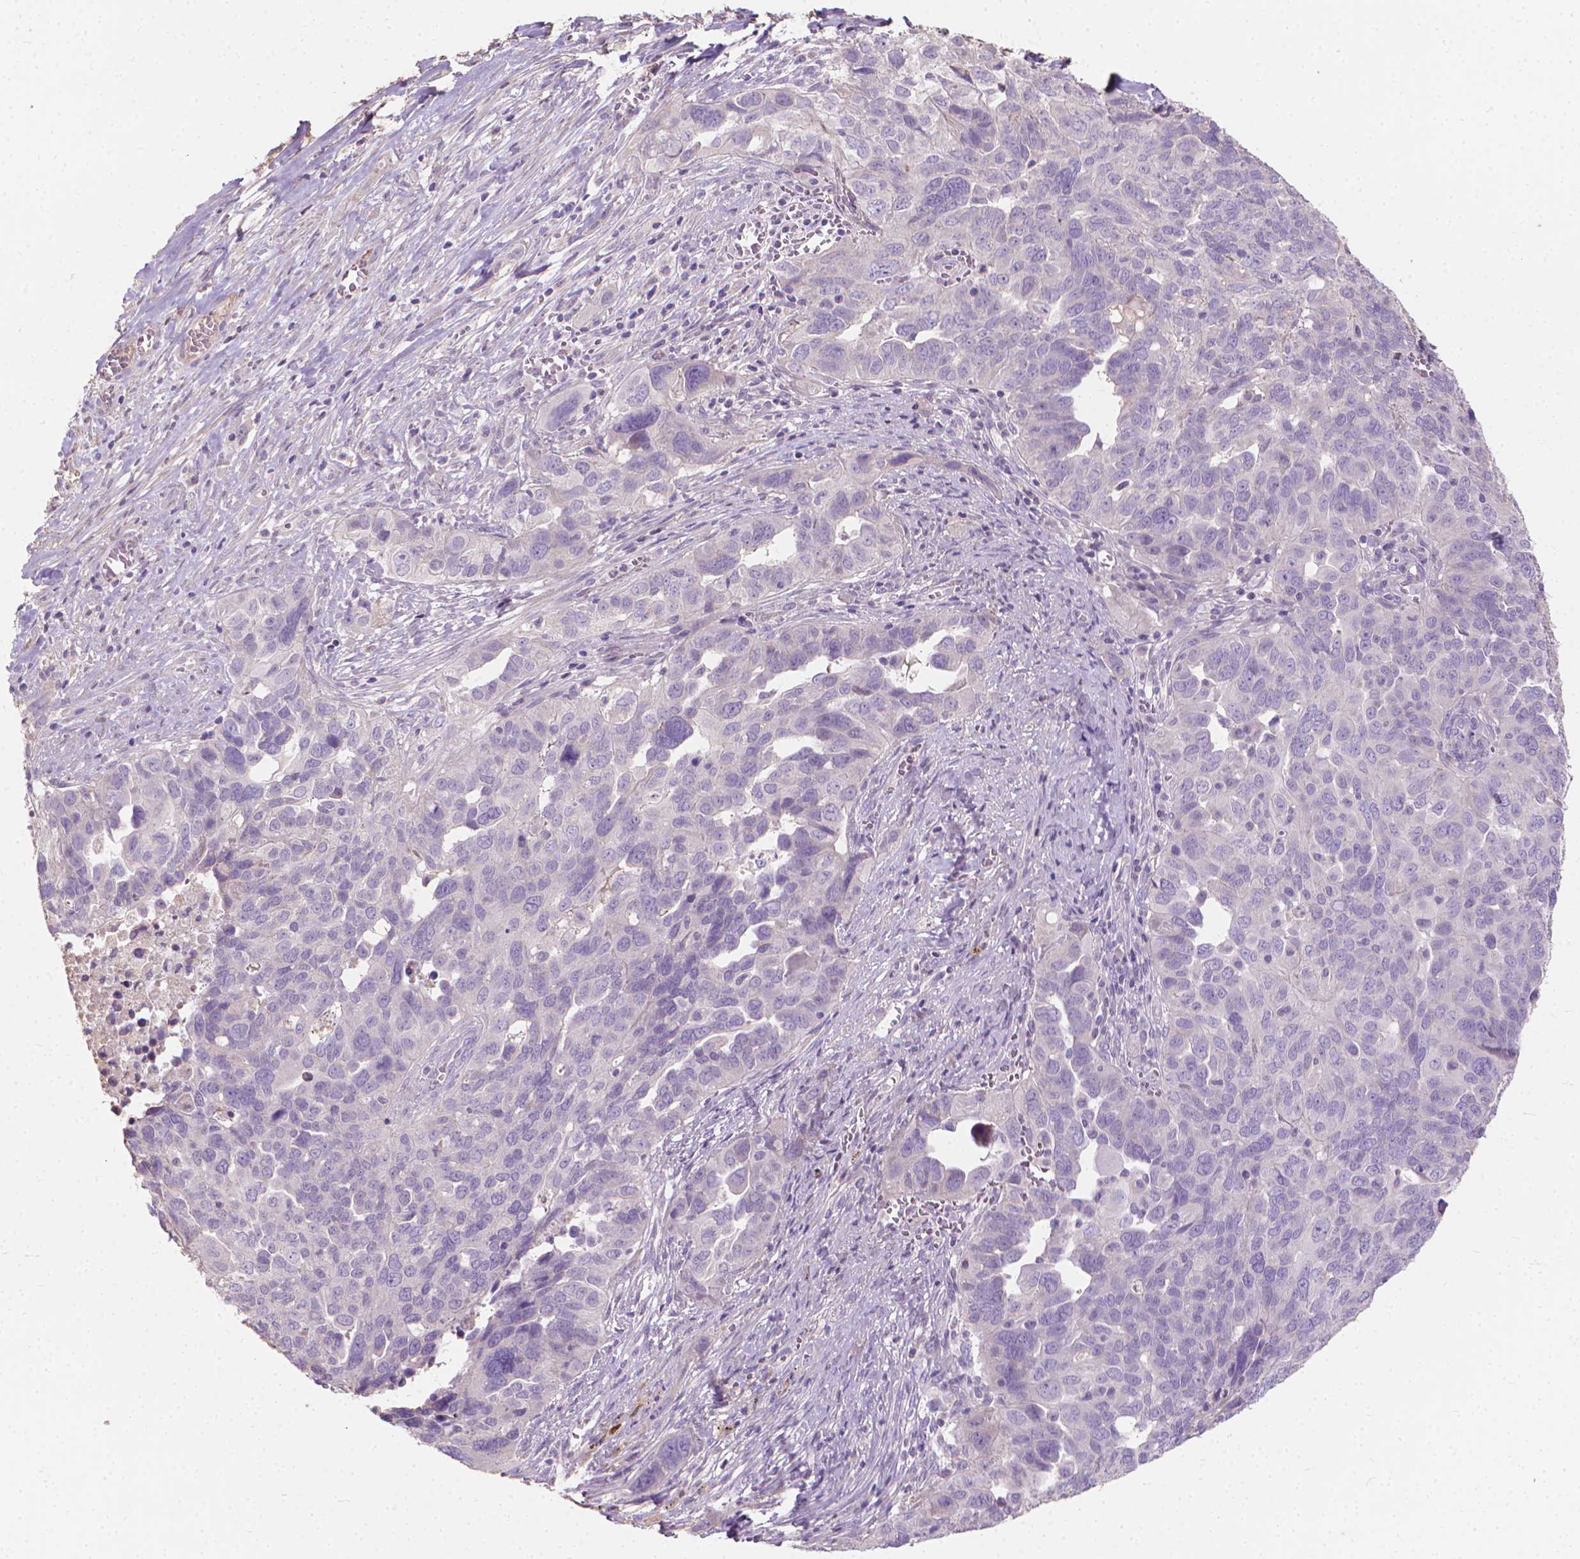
{"staining": {"intensity": "negative", "quantity": "none", "location": "none"}, "tissue": "ovarian cancer", "cell_type": "Tumor cells", "image_type": "cancer", "snomed": [{"axis": "morphology", "description": "Carcinoma, endometroid"}, {"axis": "topography", "description": "Soft tissue"}, {"axis": "topography", "description": "Ovary"}], "caption": "Human endometroid carcinoma (ovarian) stained for a protein using immunohistochemistry demonstrates no expression in tumor cells.", "gene": "CABCOCO1", "patient": {"sex": "female", "age": 52}}